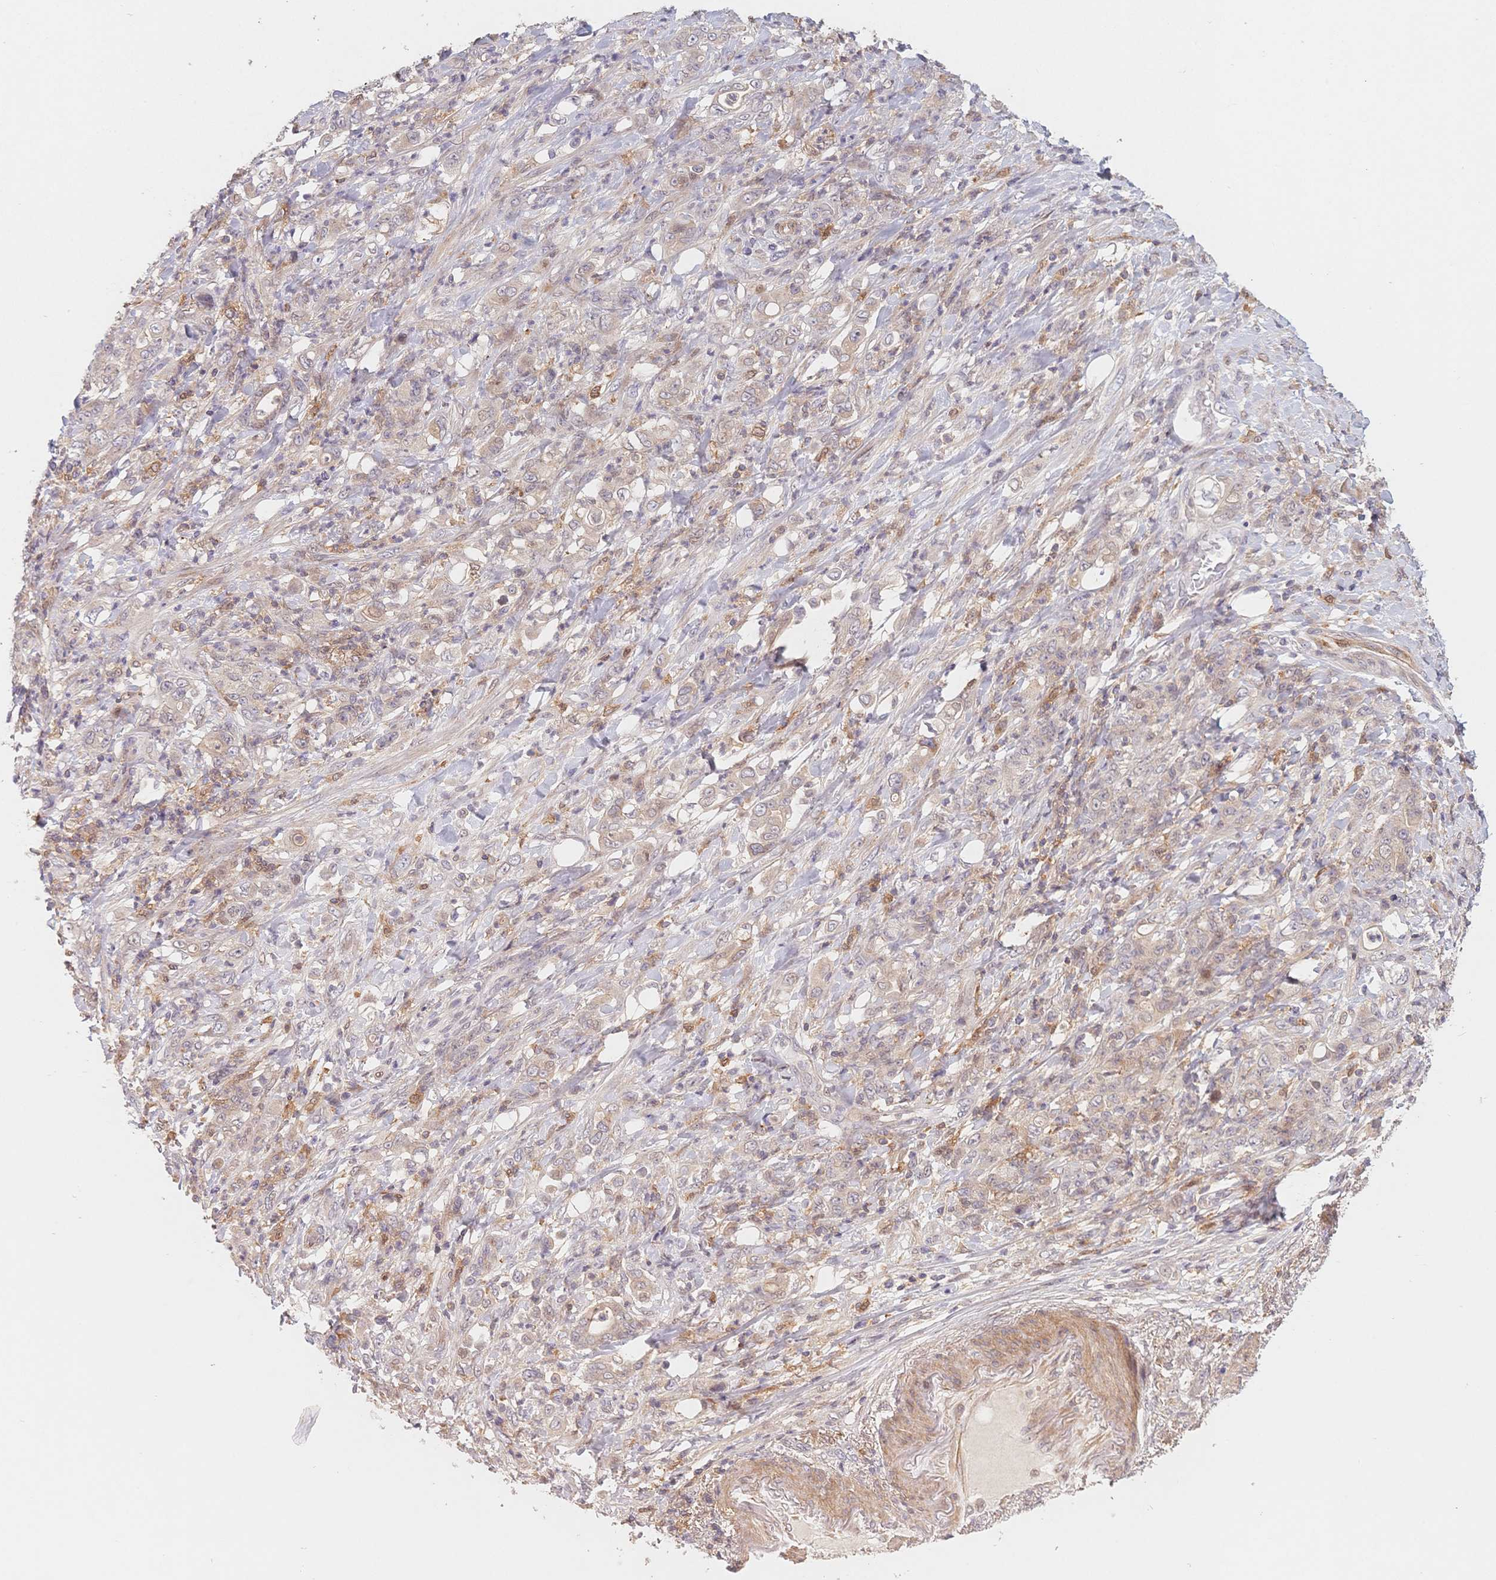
{"staining": {"intensity": "weak", "quantity": "<25%", "location": "cytoplasmic/membranous"}, "tissue": "stomach cancer", "cell_type": "Tumor cells", "image_type": "cancer", "snomed": [{"axis": "morphology", "description": "Adenocarcinoma, NOS"}, {"axis": "topography", "description": "Stomach"}], "caption": "Image shows no protein positivity in tumor cells of adenocarcinoma (stomach) tissue. (DAB (3,3'-diaminobenzidine) immunohistochemistry with hematoxylin counter stain).", "gene": "C12orf75", "patient": {"sex": "female", "age": 79}}